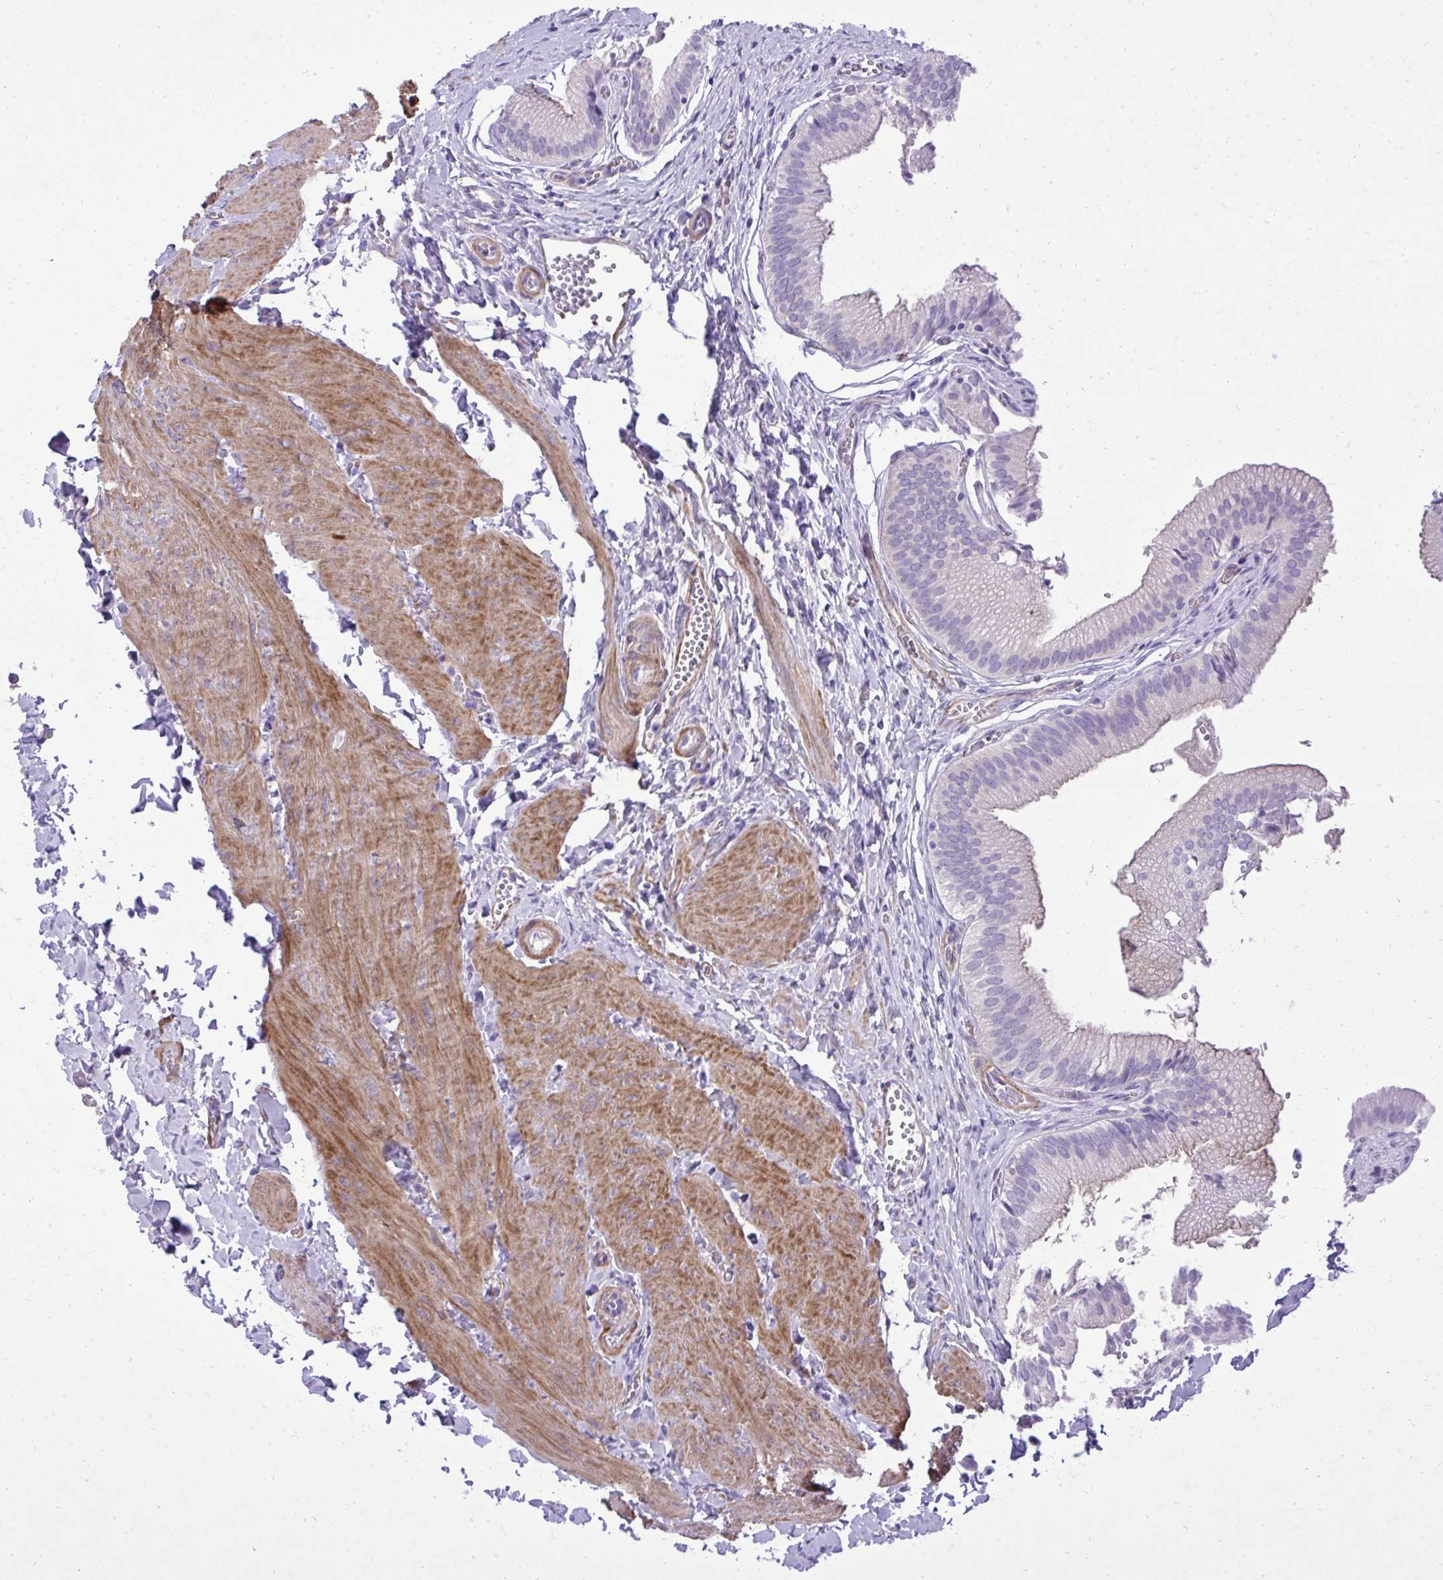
{"staining": {"intensity": "negative", "quantity": "none", "location": "none"}, "tissue": "gallbladder", "cell_type": "Glandular cells", "image_type": "normal", "snomed": [{"axis": "morphology", "description": "Normal tissue, NOS"}, {"axis": "topography", "description": "Gallbladder"}, {"axis": "topography", "description": "Peripheral nerve tissue"}], "caption": "Glandular cells show no significant protein positivity in benign gallbladder. (Brightfield microscopy of DAB (3,3'-diaminobenzidine) immunohistochemistry at high magnification).", "gene": "PITPNM3", "patient": {"sex": "male", "age": 17}}